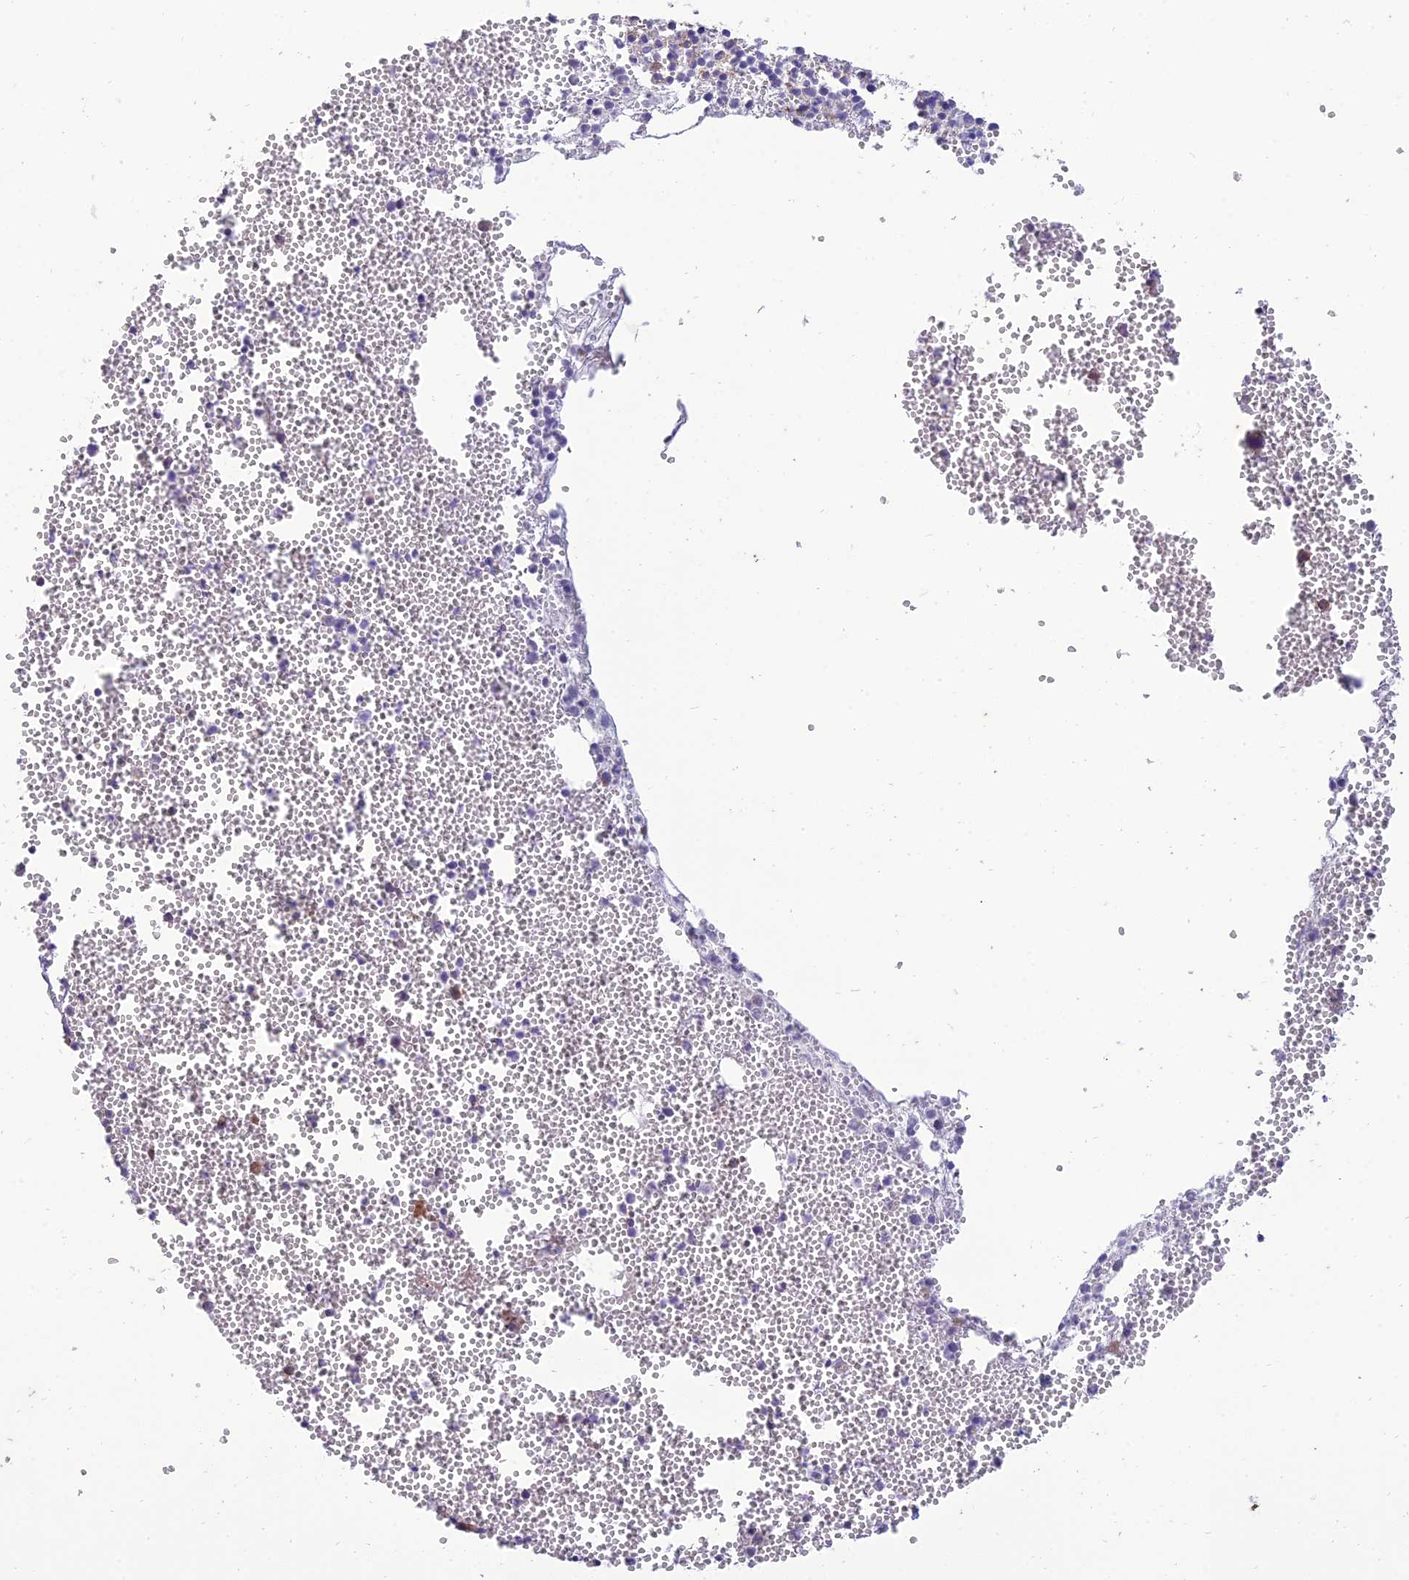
{"staining": {"intensity": "strong", "quantity": "<25%", "location": "cytoplasmic/membranous"}, "tissue": "bone marrow", "cell_type": "Hematopoietic cells", "image_type": "normal", "snomed": [{"axis": "morphology", "description": "Normal tissue, NOS"}, {"axis": "topography", "description": "Bone marrow"}], "caption": "Bone marrow stained with DAB (3,3'-diaminobenzidine) immunohistochemistry demonstrates medium levels of strong cytoplasmic/membranous expression in about <25% of hematopoietic cells. The staining was performed using DAB to visualize the protein expression in brown, while the nuclei were stained in blue with hematoxylin (Magnification: 20x).", "gene": "RCN3", "patient": {"sex": "female", "age": 77}}